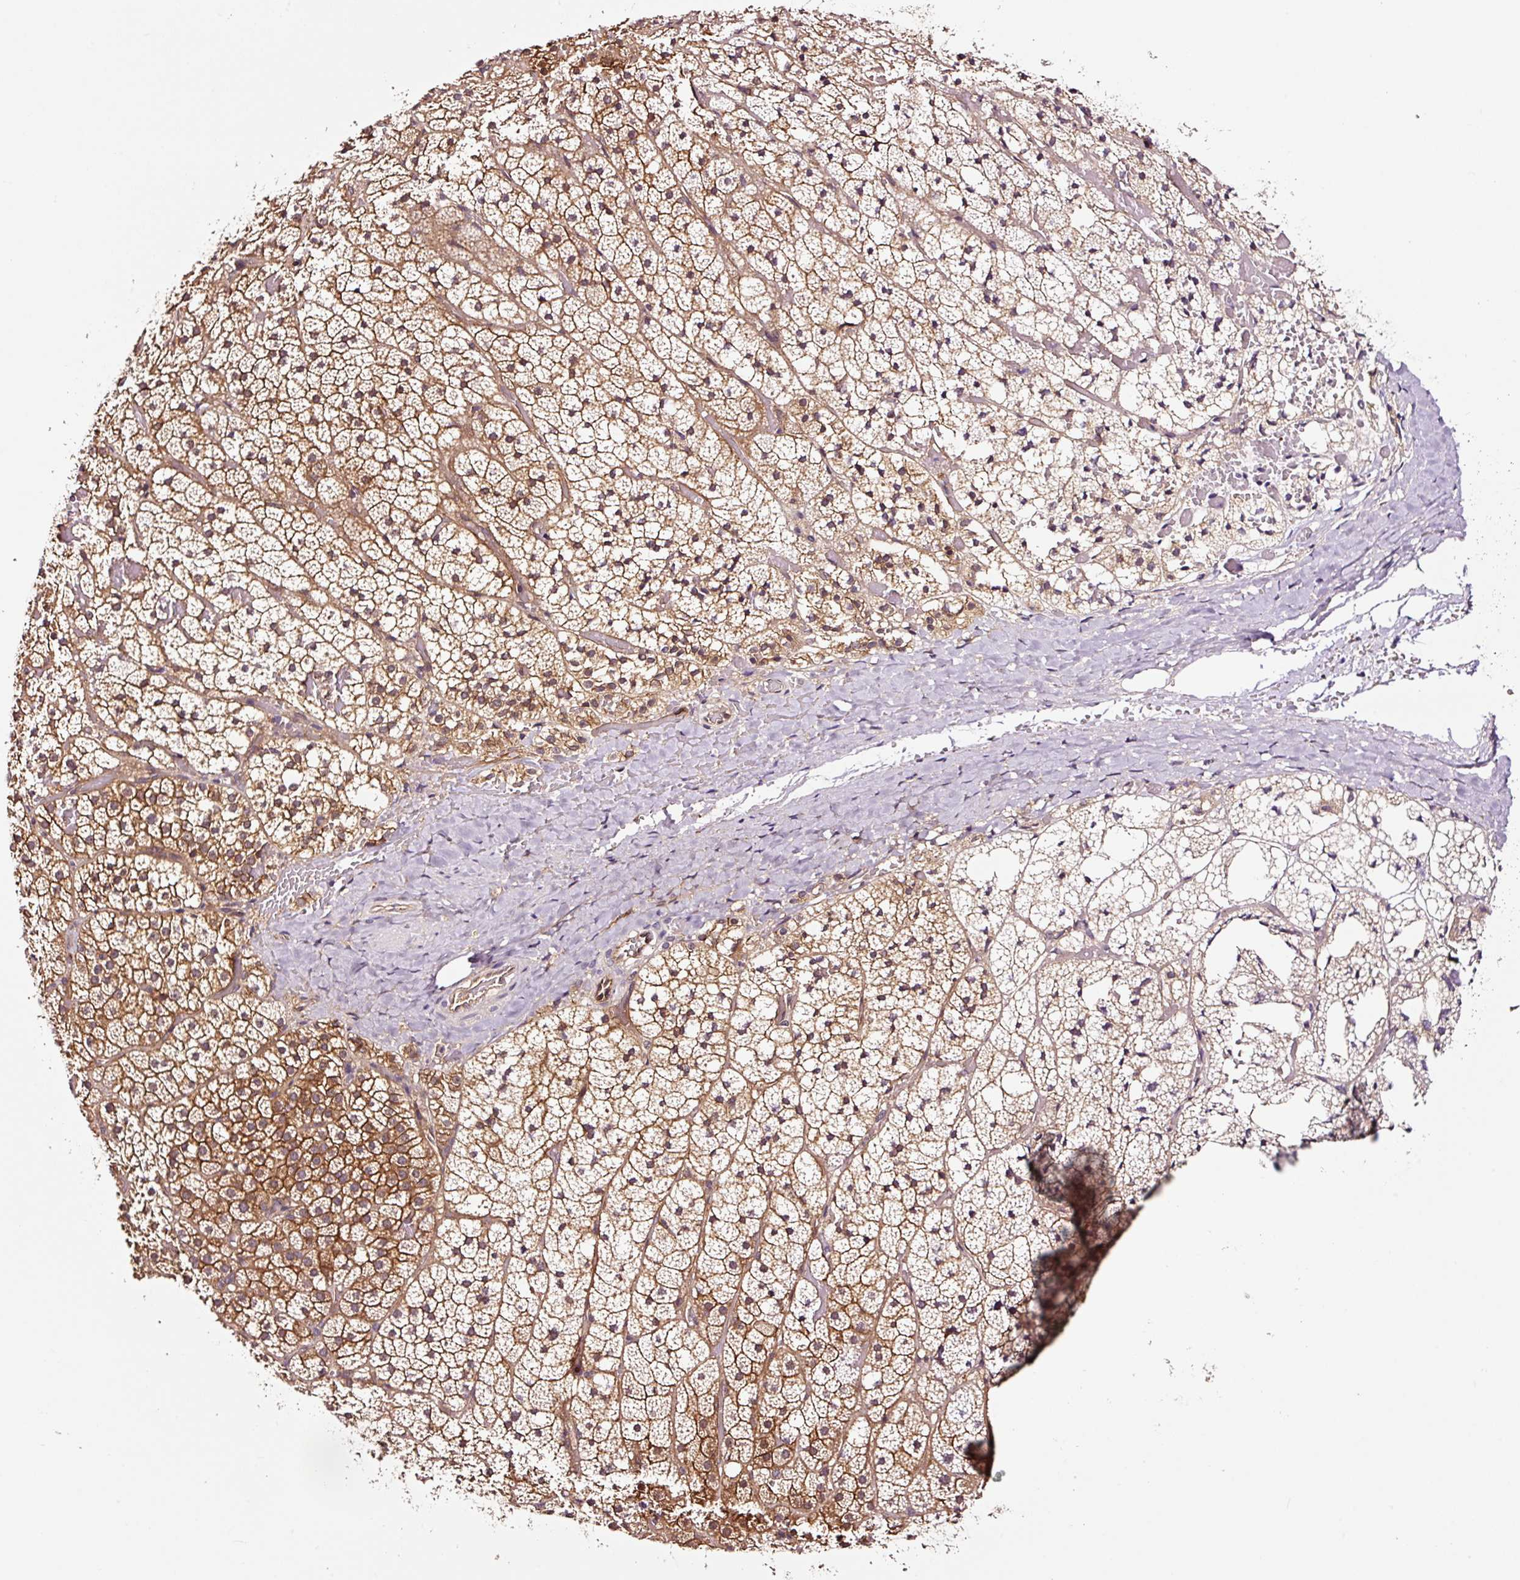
{"staining": {"intensity": "strong", "quantity": ">75%", "location": "cytoplasmic/membranous,nuclear"}, "tissue": "adrenal gland", "cell_type": "Glandular cells", "image_type": "normal", "snomed": [{"axis": "morphology", "description": "Normal tissue, NOS"}, {"axis": "topography", "description": "Adrenal gland"}], "caption": "Immunohistochemical staining of benign human adrenal gland demonstrates high levels of strong cytoplasmic/membranous,nuclear staining in approximately >75% of glandular cells.", "gene": "METAP1", "patient": {"sex": "male", "age": 53}}